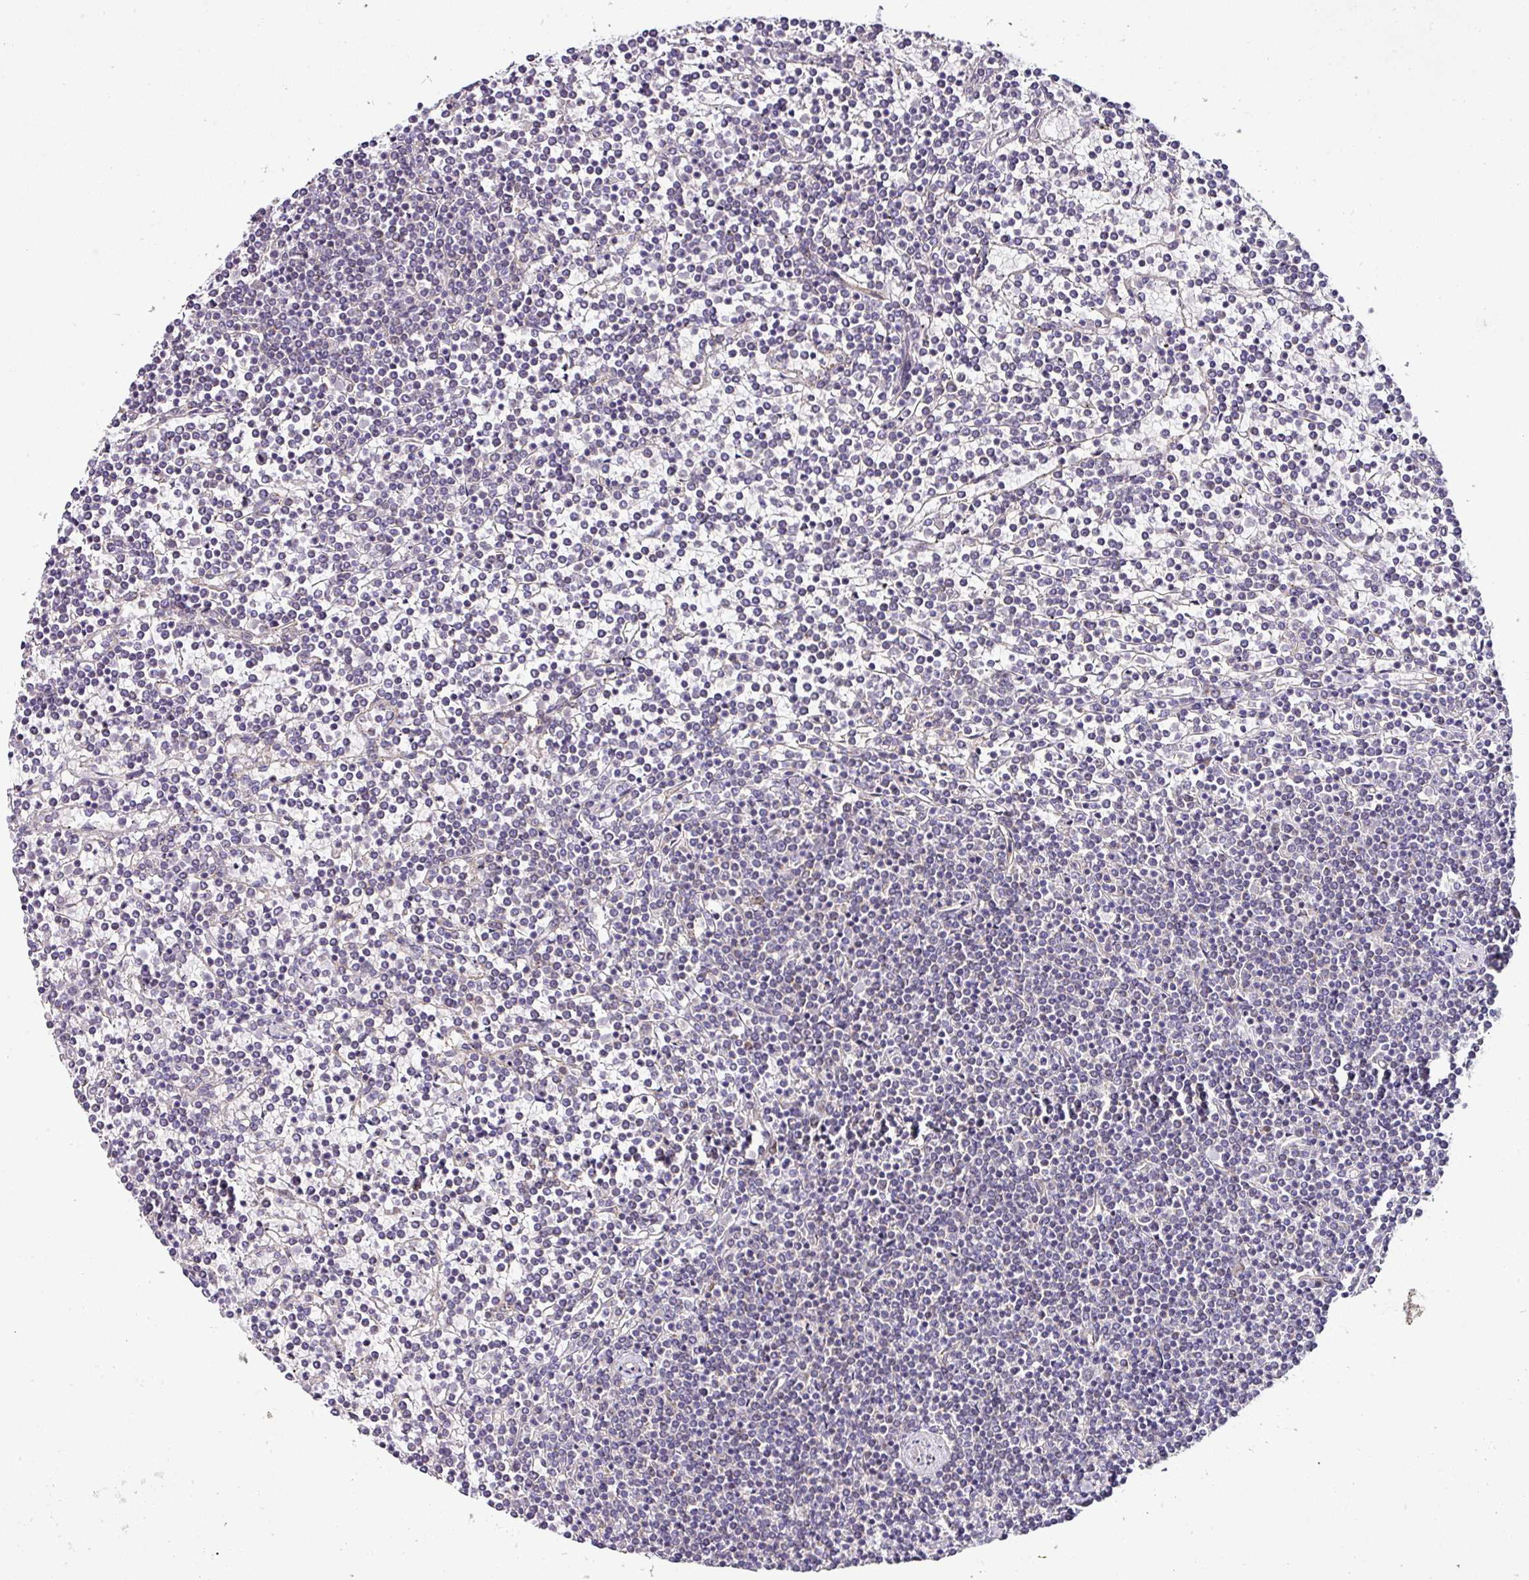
{"staining": {"intensity": "negative", "quantity": "none", "location": "none"}, "tissue": "lymphoma", "cell_type": "Tumor cells", "image_type": "cancer", "snomed": [{"axis": "morphology", "description": "Malignant lymphoma, non-Hodgkin's type, Low grade"}, {"axis": "topography", "description": "Spleen"}], "caption": "Immunohistochemistry photomicrograph of neoplastic tissue: human lymphoma stained with DAB (3,3'-diaminobenzidine) displays no significant protein staining in tumor cells.", "gene": "NAPSA", "patient": {"sex": "female", "age": 19}}